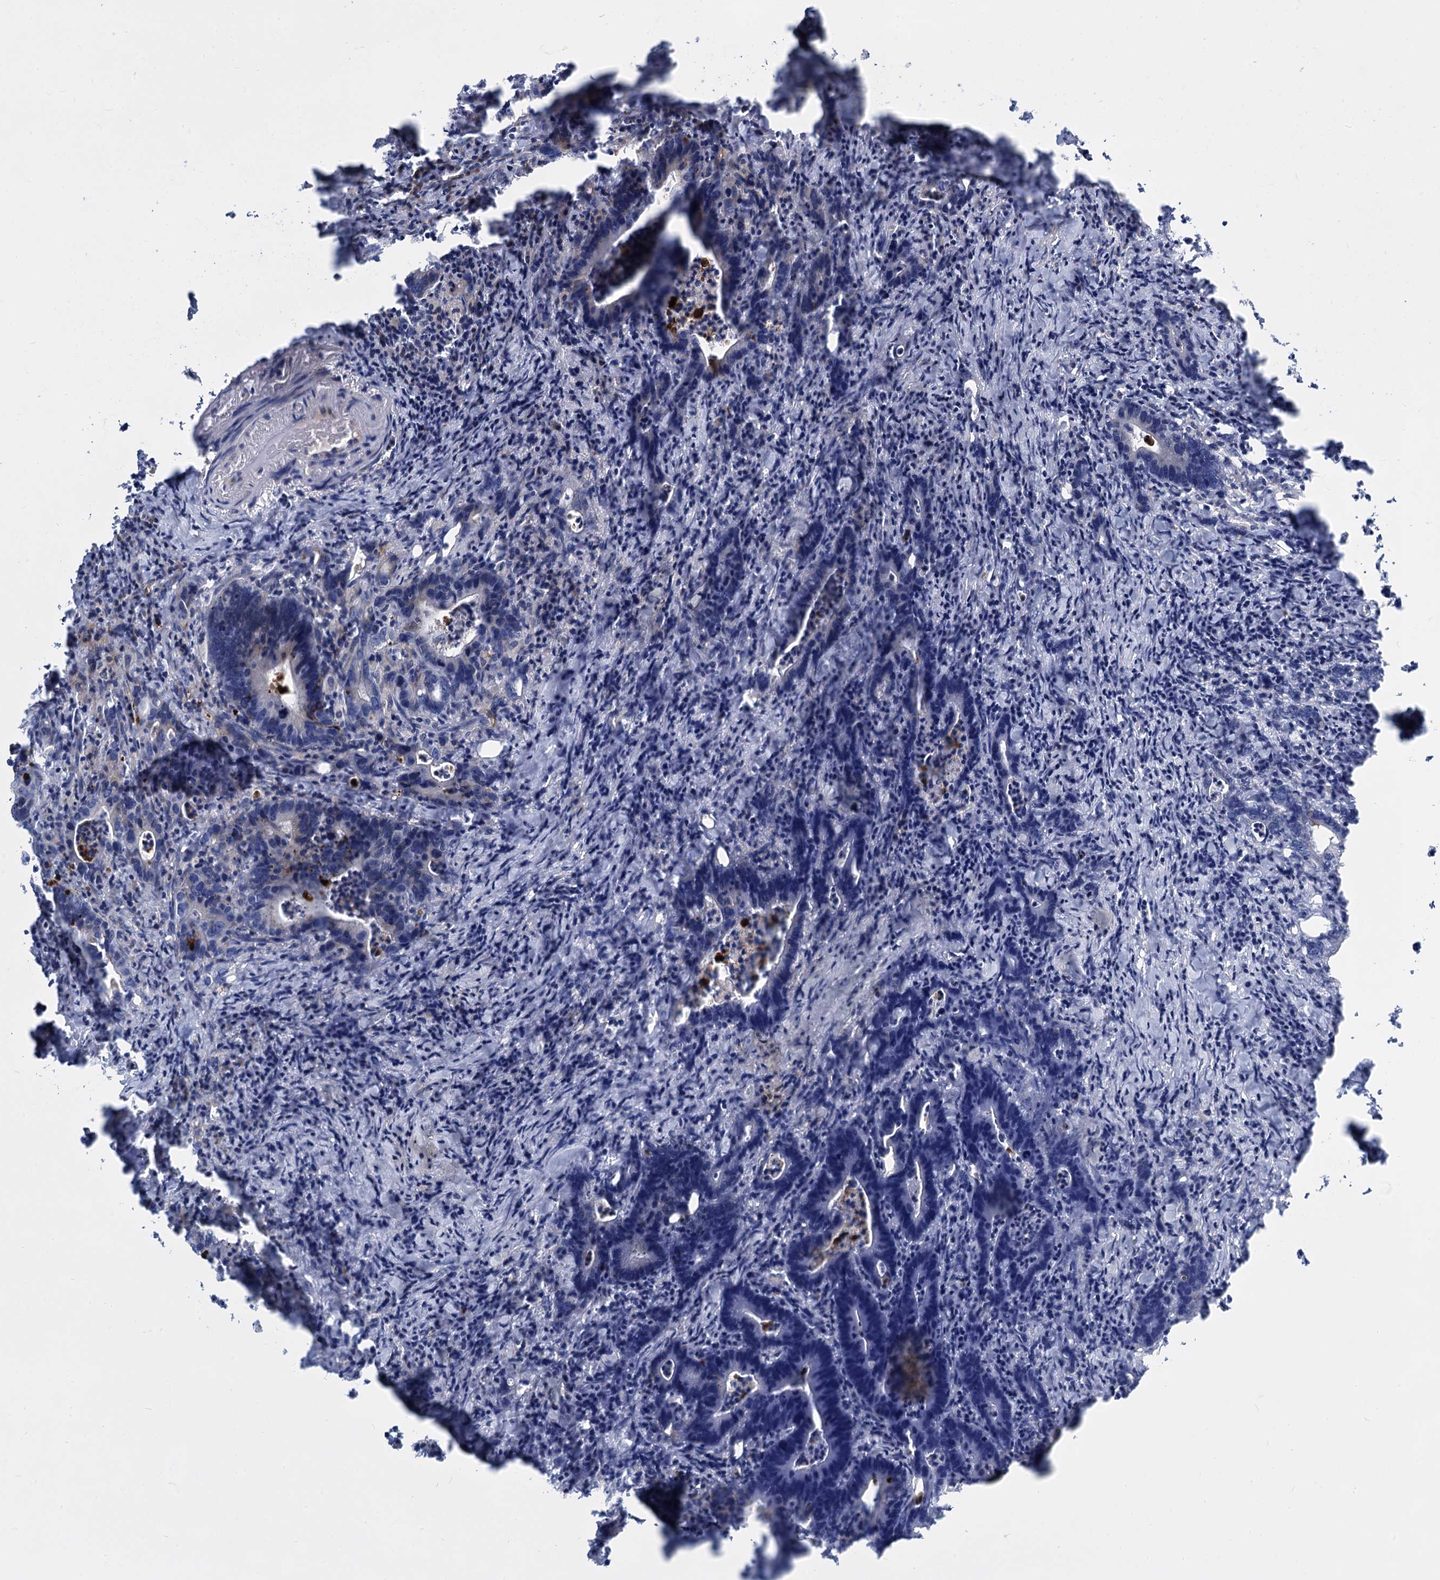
{"staining": {"intensity": "negative", "quantity": "none", "location": "none"}, "tissue": "colorectal cancer", "cell_type": "Tumor cells", "image_type": "cancer", "snomed": [{"axis": "morphology", "description": "Adenocarcinoma, NOS"}, {"axis": "topography", "description": "Colon"}], "caption": "IHC of colorectal cancer (adenocarcinoma) reveals no expression in tumor cells. (DAB (3,3'-diaminobenzidine) immunohistochemistry (IHC) with hematoxylin counter stain).", "gene": "TRIM77", "patient": {"sex": "female", "age": 75}}